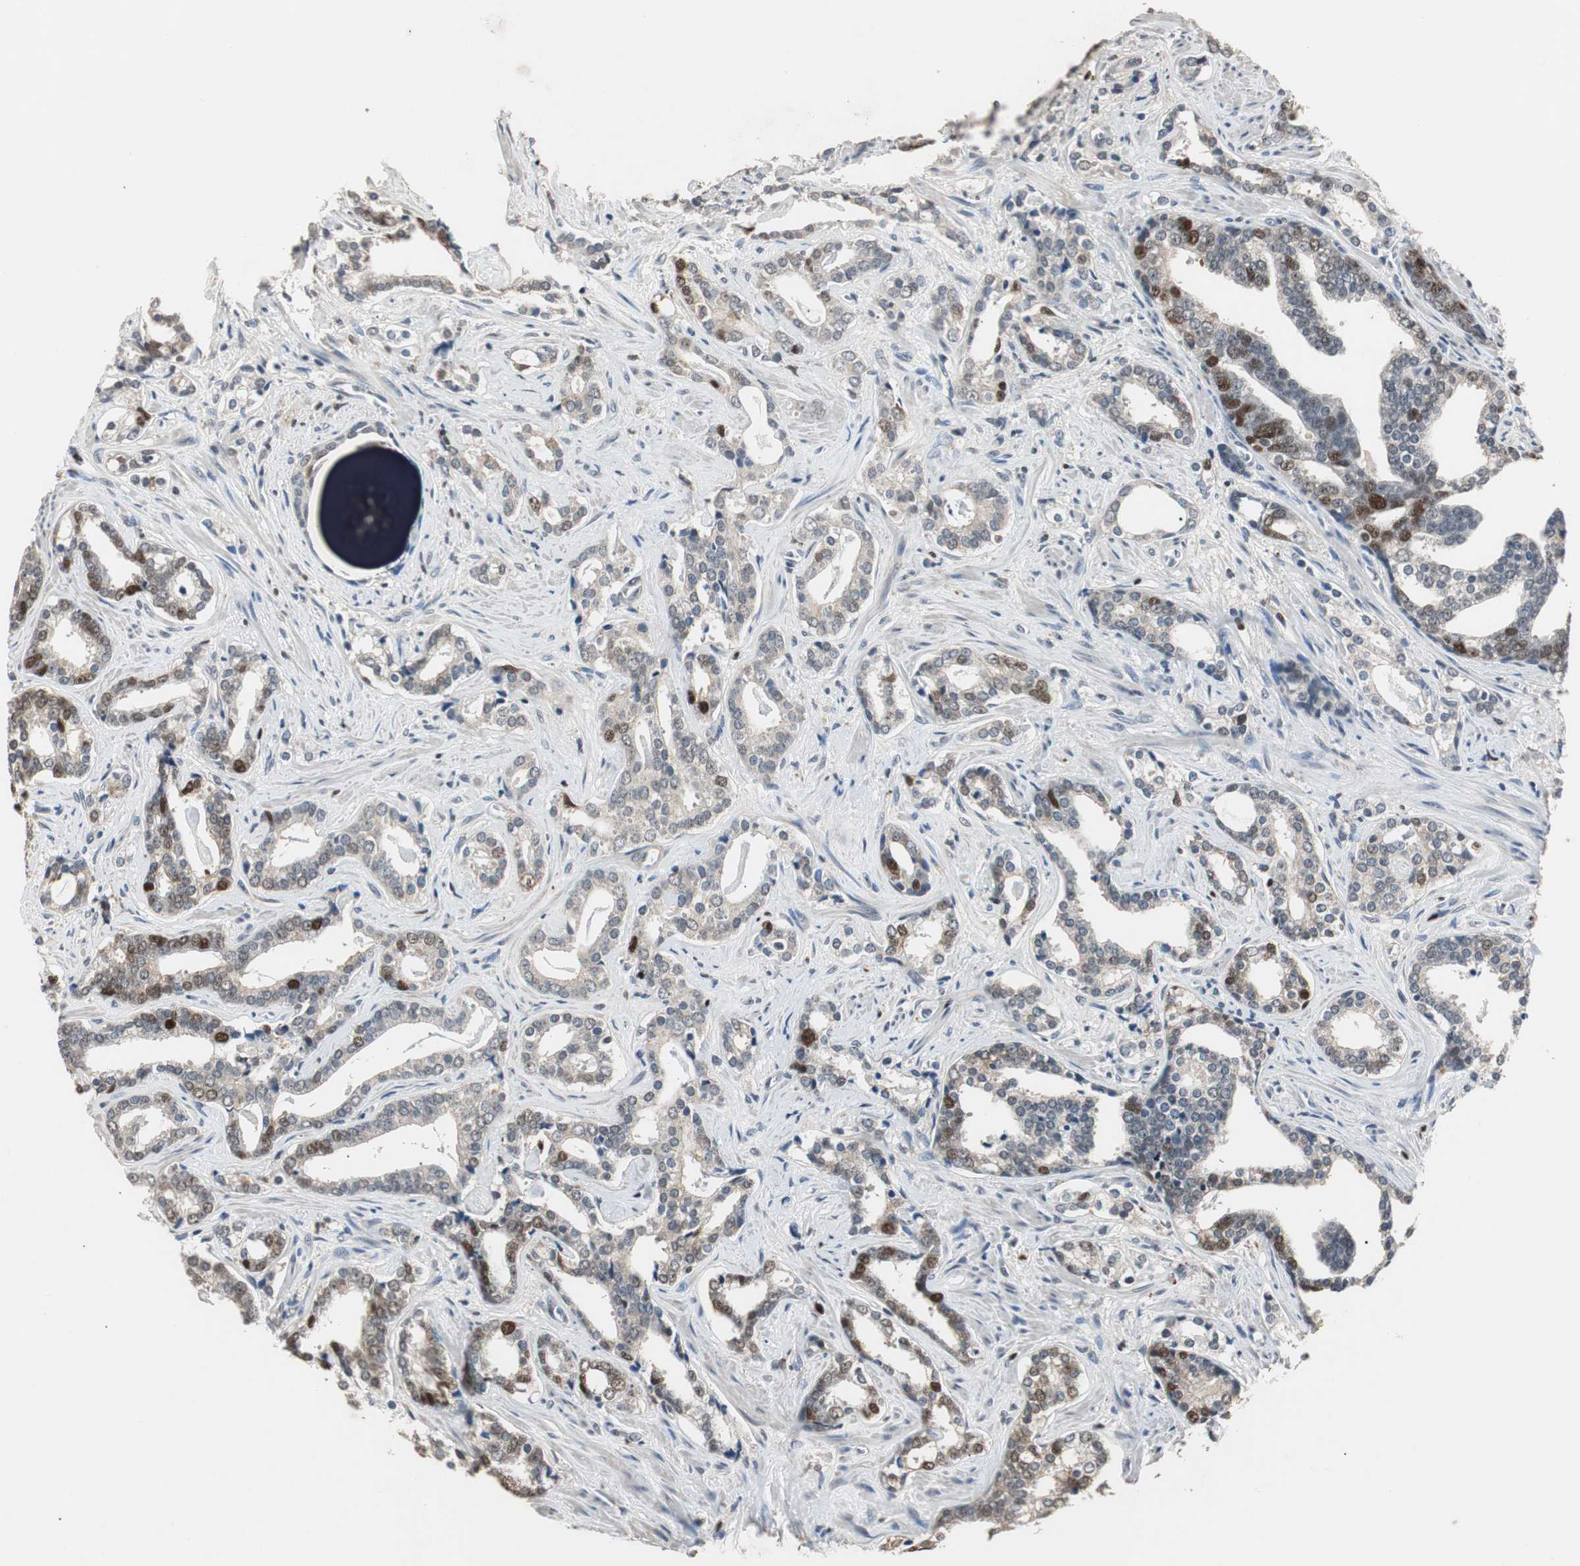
{"staining": {"intensity": "strong", "quantity": "<25%", "location": "nuclear"}, "tissue": "prostate cancer", "cell_type": "Tumor cells", "image_type": "cancer", "snomed": [{"axis": "morphology", "description": "Adenocarcinoma, High grade"}, {"axis": "topography", "description": "Prostate"}], "caption": "Protein analysis of prostate high-grade adenocarcinoma tissue reveals strong nuclear staining in about <25% of tumor cells.", "gene": "FEN1", "patient": {"sex": "male", "age": 67}}